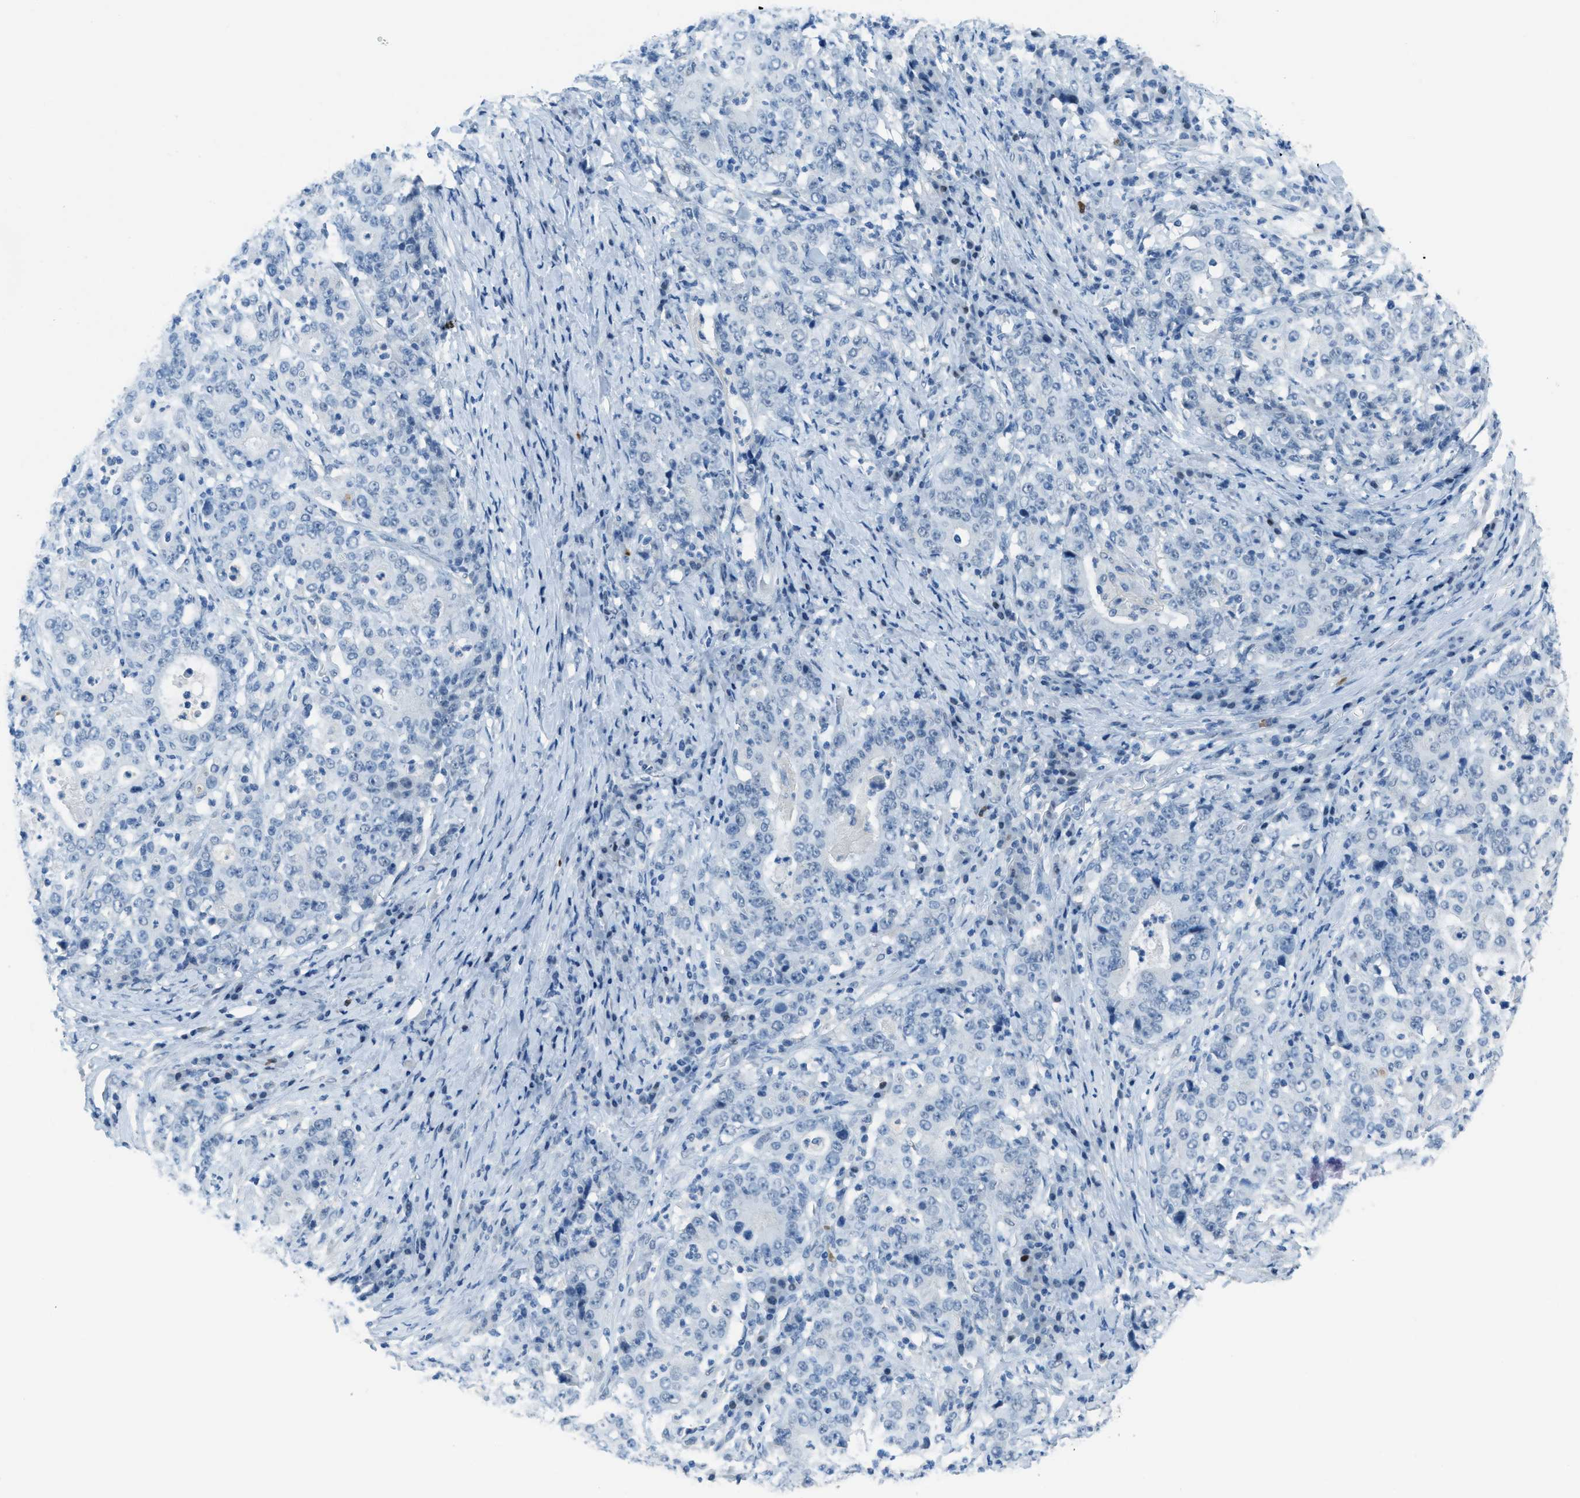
{"staining": {"intensity": "negative", "quantity": "none", "location": "none"}, "tissue": "stomach cancer", "cell_type": "Tumor cells", "image_type": "cancer", "snomed": [{"axis": "morphology", "description": "Normal tissue, NOS"}, {"axis": "morphology", "description": "Adenocarcinoma, NOS"}, {"axis": "topography", "description": "Stomach, upper"}, {"axis": "topography", "description": "Stomach"}], "caption": "High power microscopy image of an IHC image of stomach cancer, revealing no significant positivity in tumor cells.", "gene": "TTC13", "patient": {"sex": "male", "age": 59}}